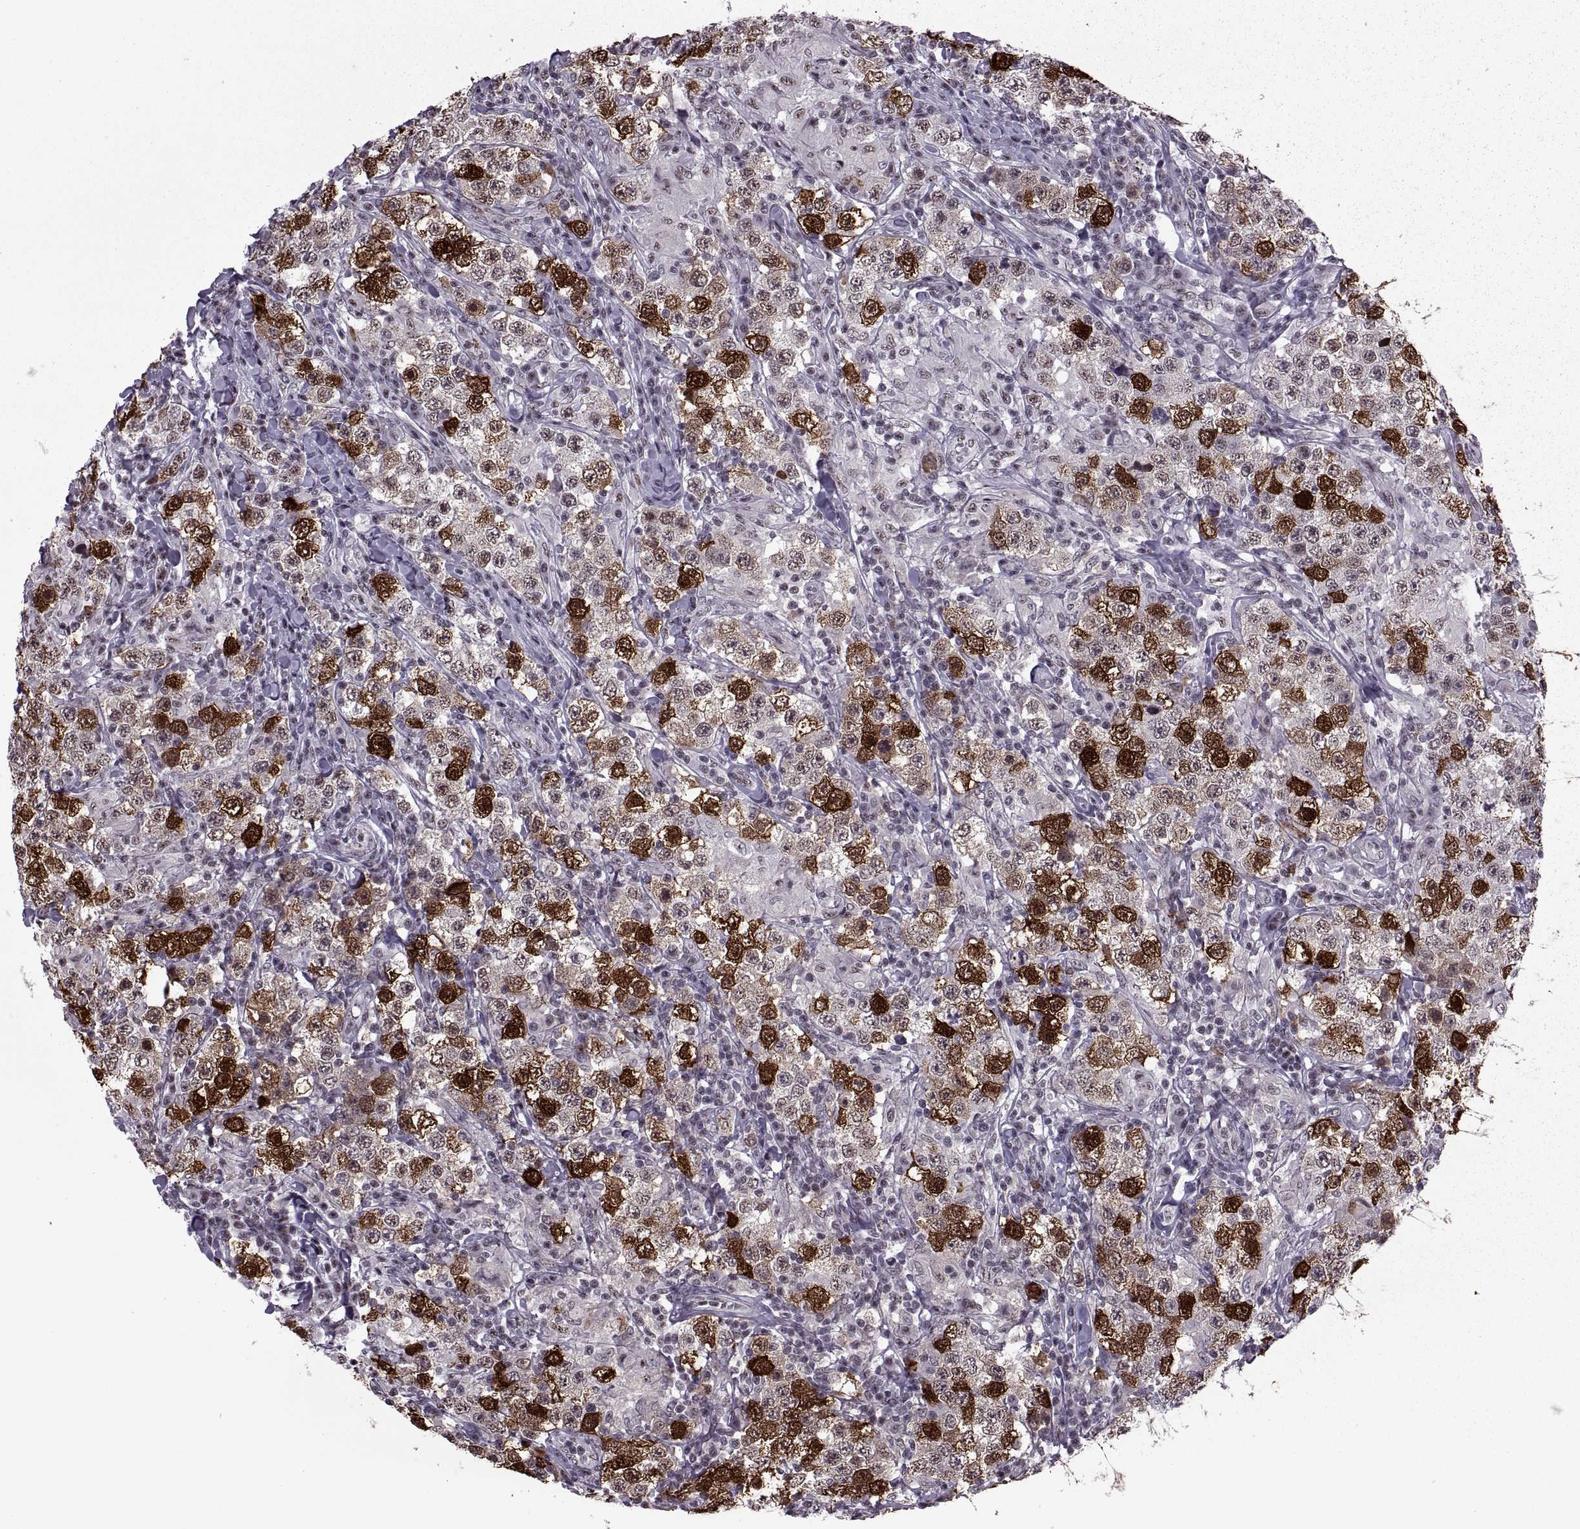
{"staining": {"intensity": "strong", "quantity": "25%-75%", "location": "cytoplasmic/membranous,nuclear"}, "tissue": "testis cancer", "cell_type": "Tumor cells", "image_type": "cancer", "snomed": [{"axis": "morphology", "description": "Seminoma, NOS"}, {"axis": "morphology", "description": "Carcinoma, Embryonal, NOS"}, {"axis": "topography", "description": "Testis"}], "caption": "Immunohistochemical staining of human testis cancer (embryonal carcinoma) shows high levels of strong cytoplasmic/membranous and nuclear staining in approximately 25%-75% of tumor cells.", "gene": "MAGEA4", "patient": {"sex": "male", "age": 41}}